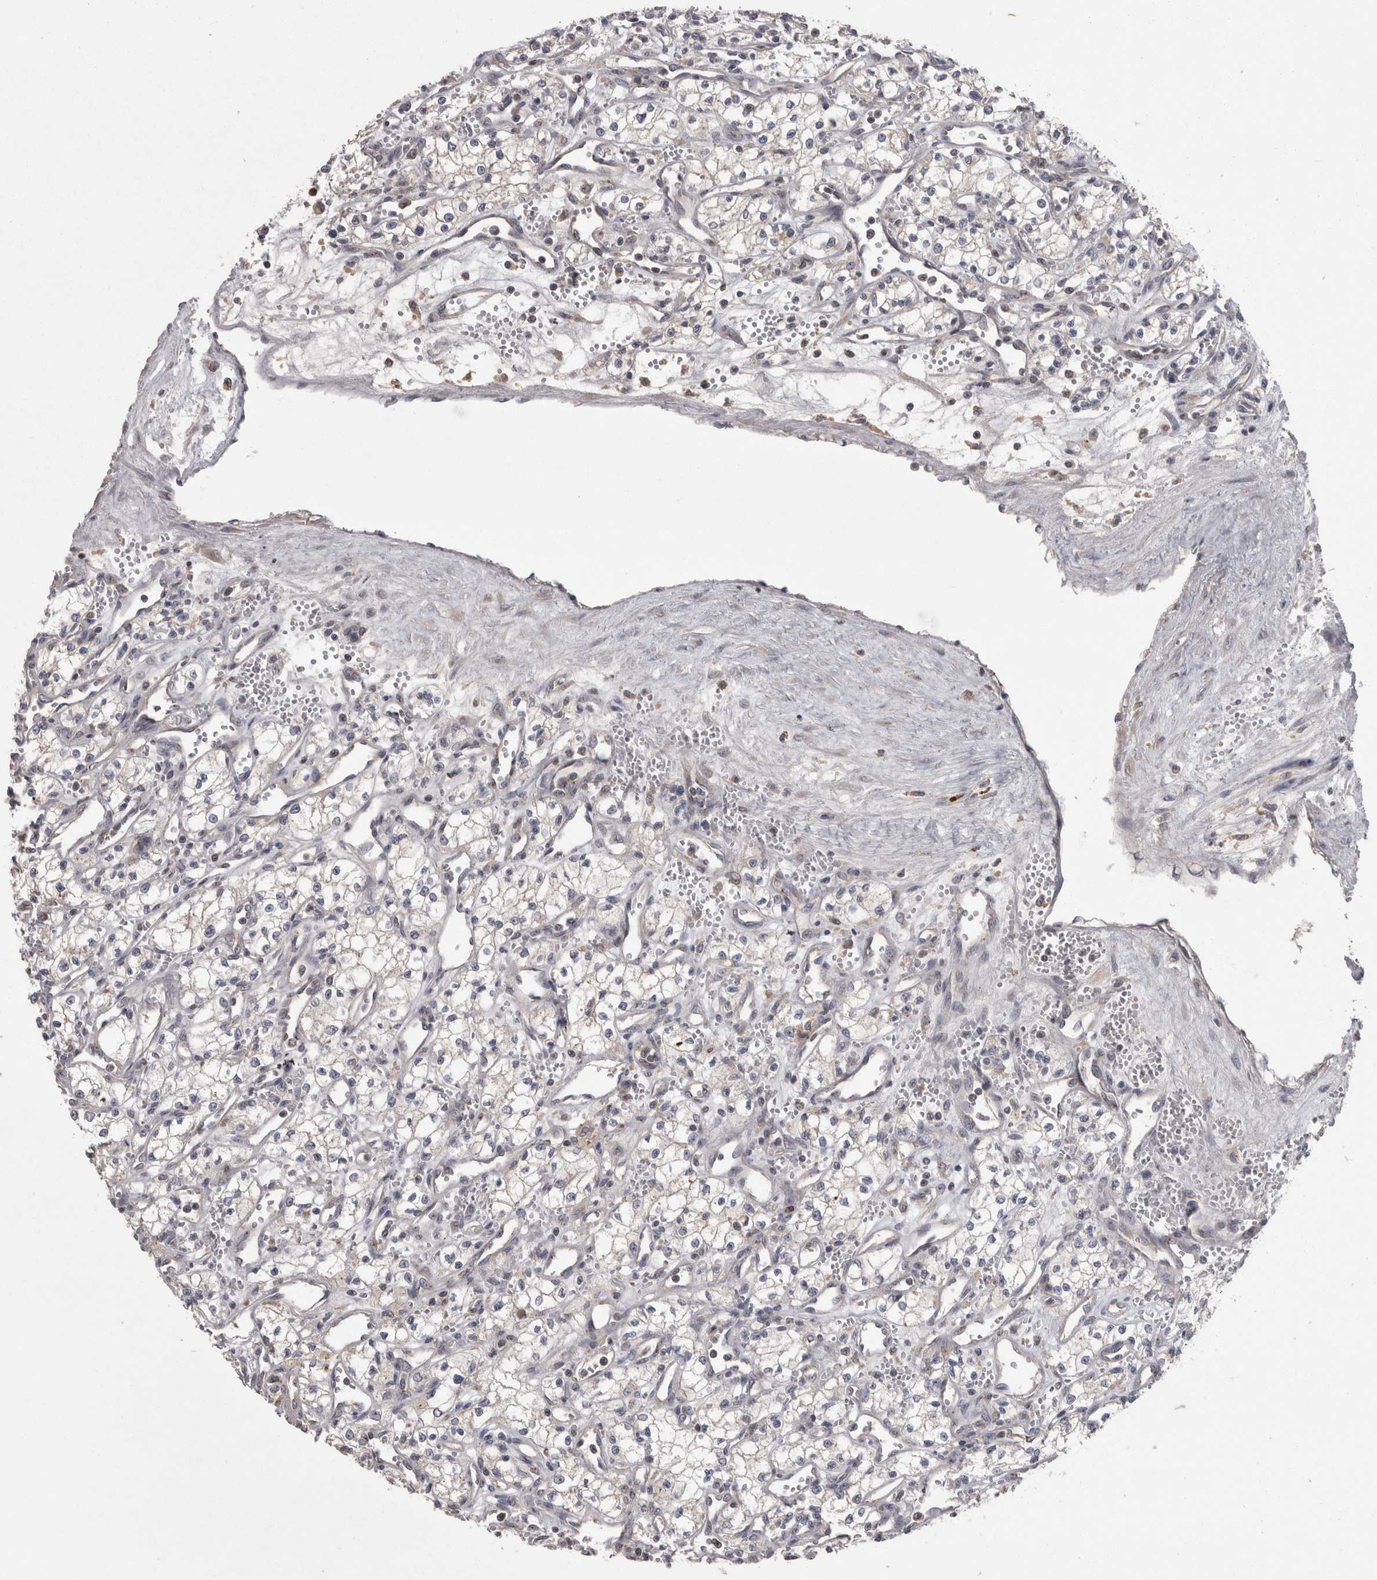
{"staining": {"intensity": "negative", "quantity": "none", "location": "none"}, "tissue": "renal cancer", "cell_type": "Tumor cells", "image_type": "cancer", "snomed": [{"axis": "morphology", "description": "Adenocarcinoma, NOS"}, {"axis": "topography", "description": "Kidney"}], "caption": "This is an immunohistochemistry (IHC) histopathology image of human adenocarcinoma (renal). There is no expression in tumor cells.", "gene": "PCM1", "patient": {"sex": "male", "age": 59}}